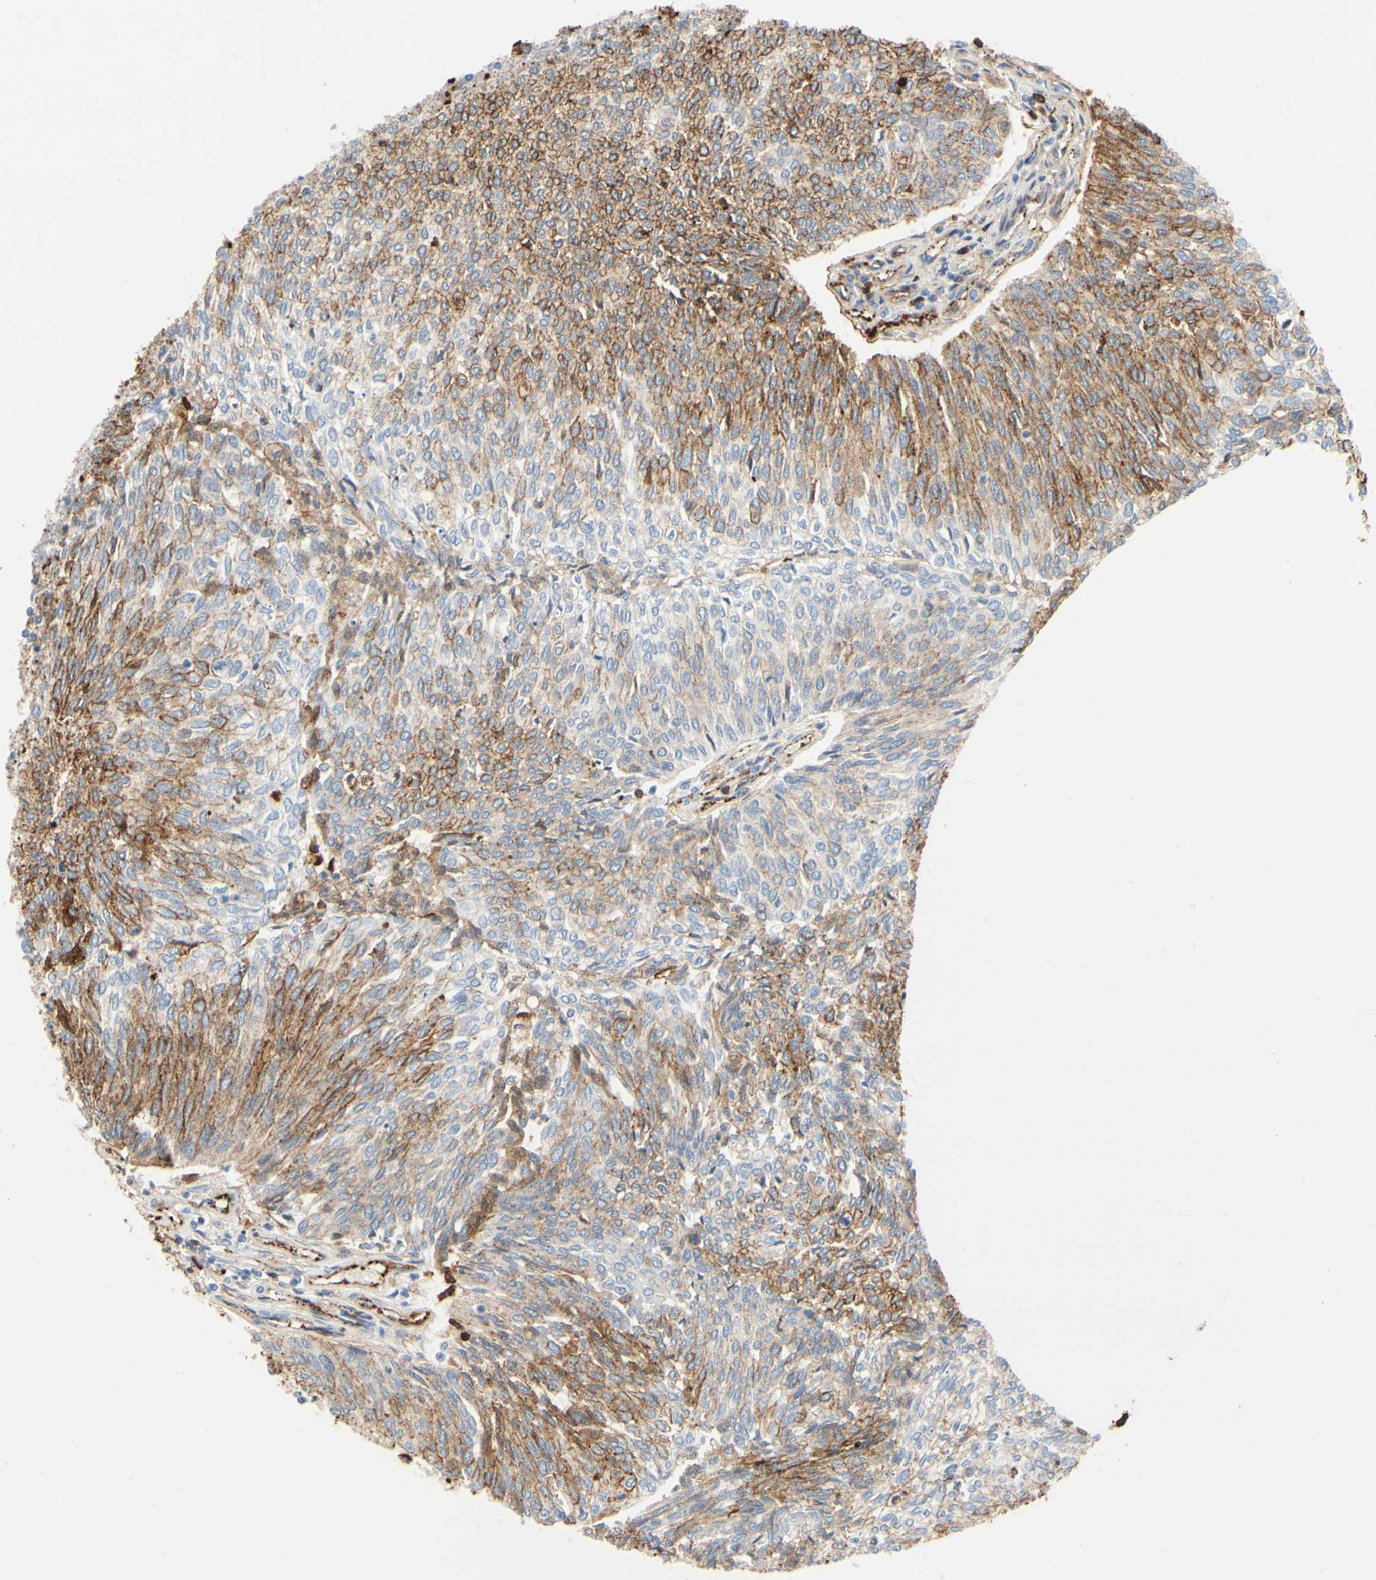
{"staining": {"intensity": "moderate", "quantity": ">75%", "location": "cytoplasmic/membranous"}, "tissue": "urothelial cancer", "cell_type": "Tumor cells", "image_type": "cancer", "snomed": [{"axis": "morphology", "description": "Urothelial carcinoma, Low grade"}, {"axis": "topography", "description": "Urinary bladder"}], "caption": "Approximately >75% of tumor cells in urothelial carcinoma (low-grade) reveal moderate cytoplasmic/membranous protein positivity as visualized by brown immunohistochemical staining.", "gene": "FGB", "patient": {"sex": "female", "age": 79}}